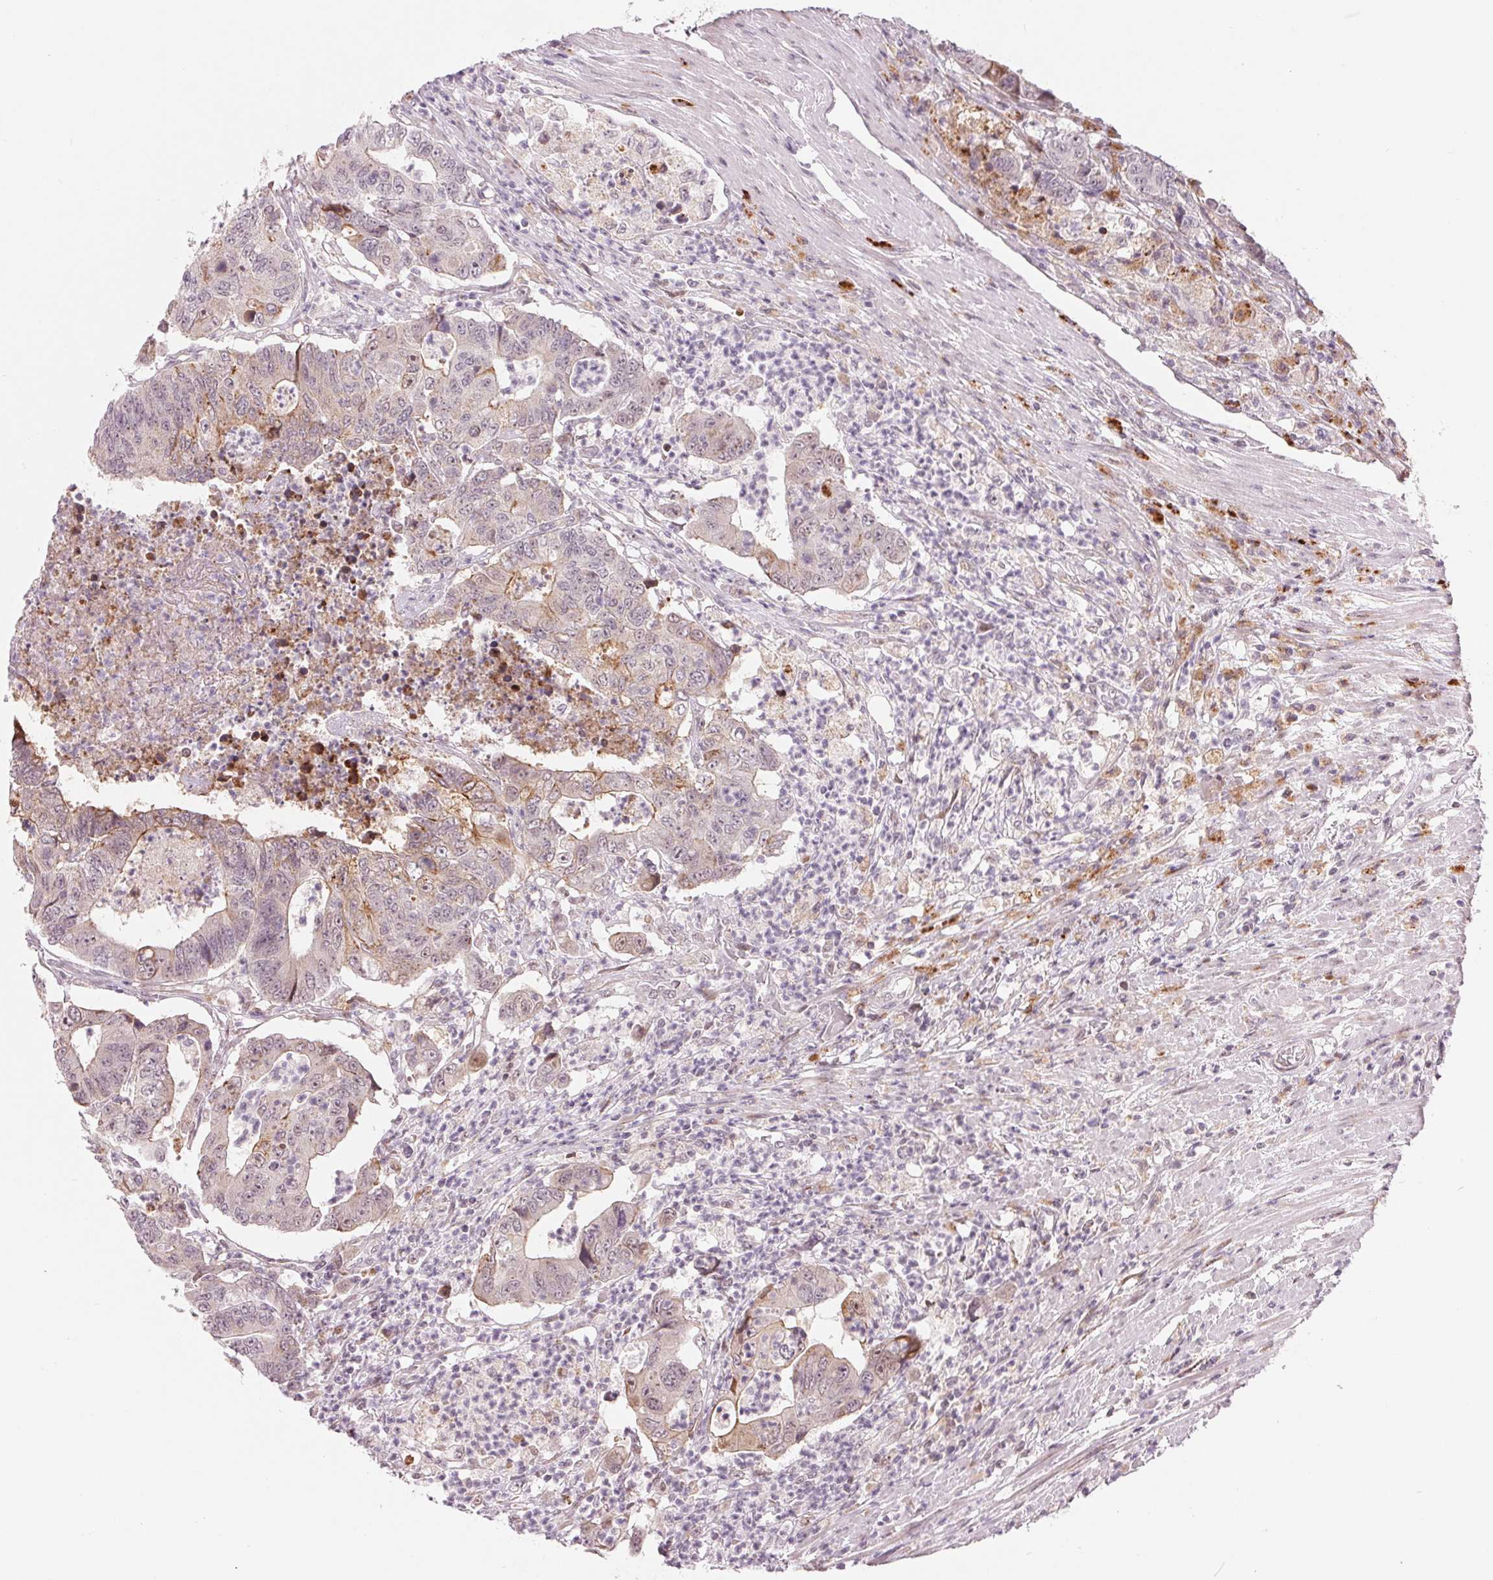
{"staining": {"intensity": "weak", "quantity": "<25%", "location": "cytoplasmic/membranous"}, "tissue": "colorectal cancer", "cell_type": "Tumor cells", "image_type": "cancer", "snomed": [{"axis": "morphology", "description": "Adenocarcinoma, NOS"}, {"axis": "topography", "description": "Colon"}], "caption": "There is no significant positivity in tumor cells of colorectal cancer (adenocarcinoma).", "gene": "ARHGAP32", "patient": {"sex": "female", "age": 48}}